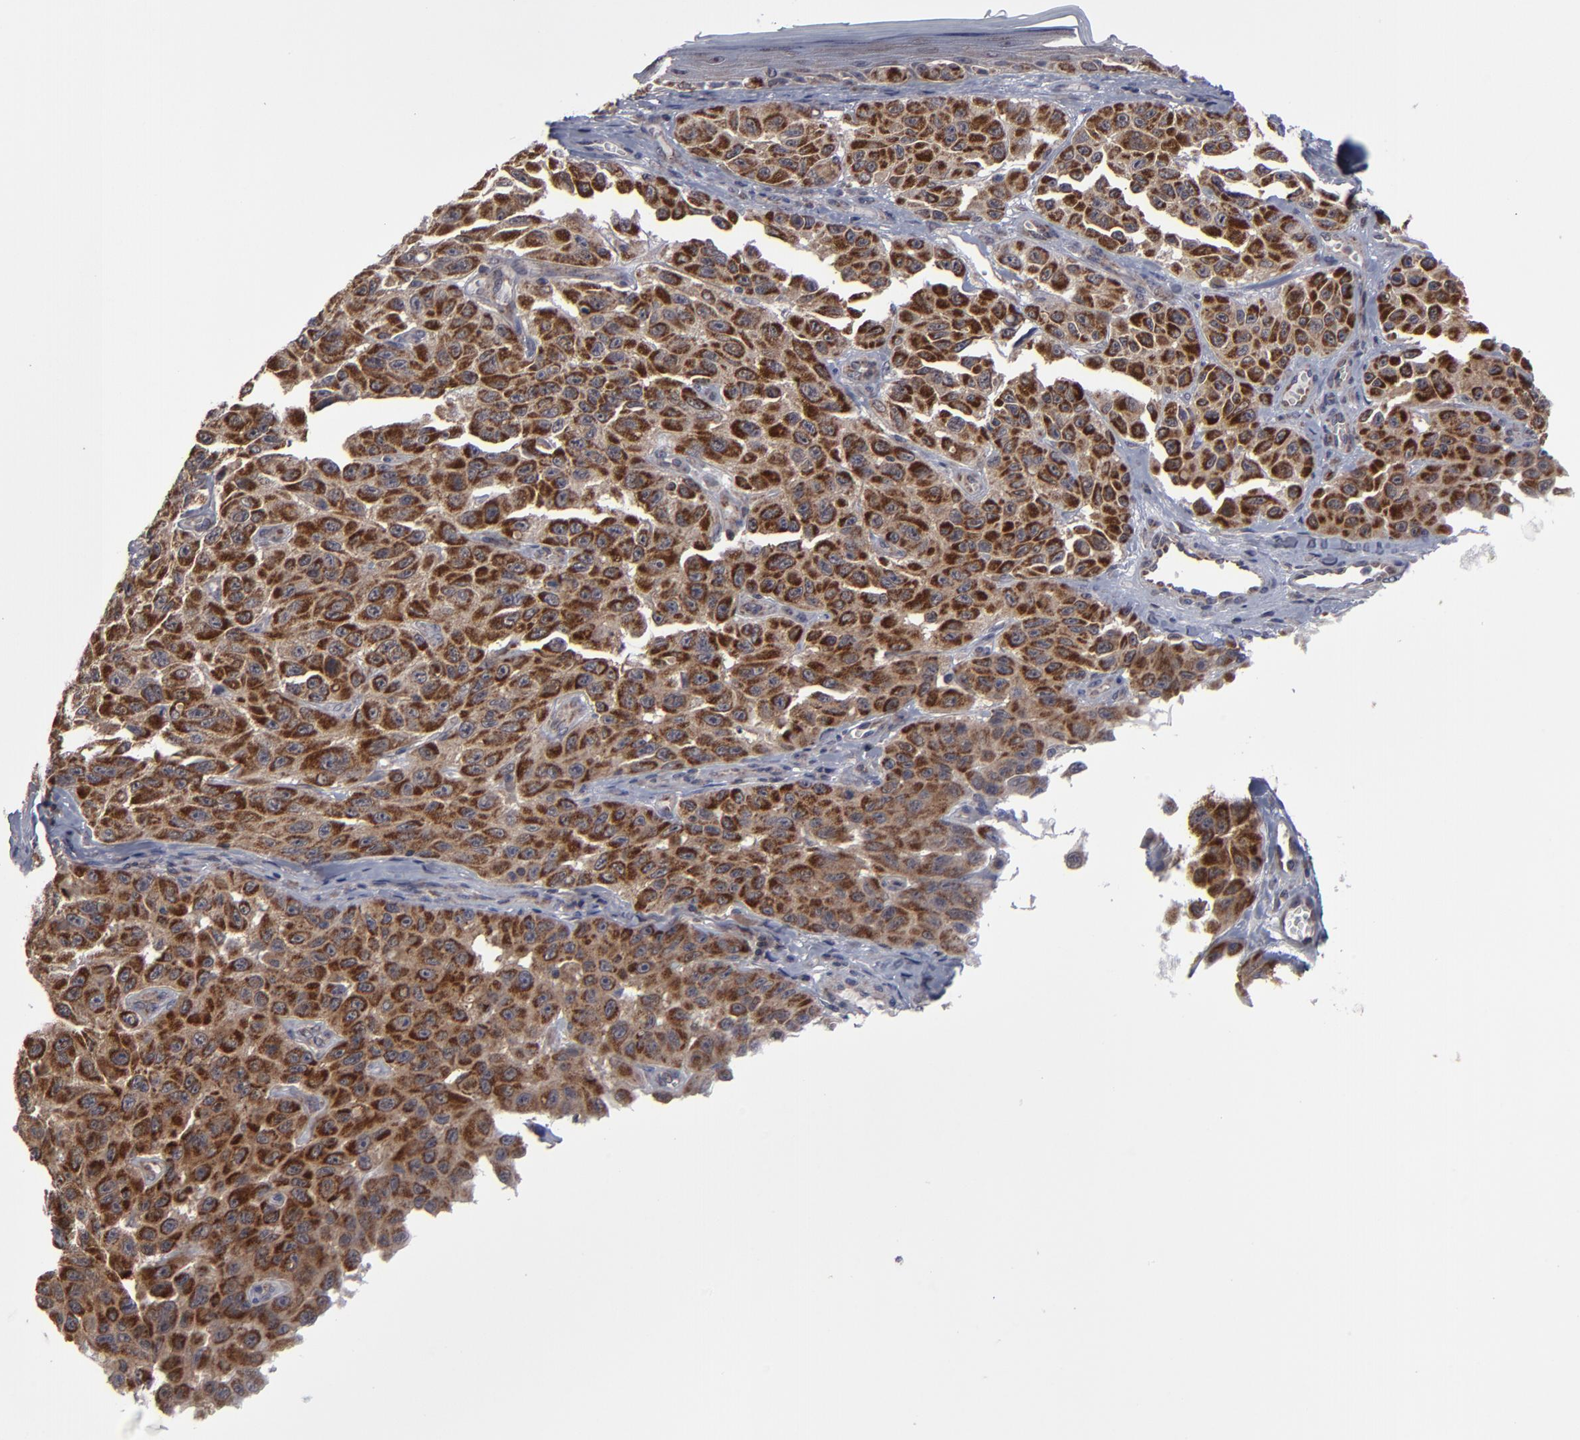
{"staining": {"intensity": "strong", "quantity": ">75%", "location": "cytoplasmic/membranous"}, "tissue": "melanoma", "cell_type": "Tumor cells", "image_type": "cancer", "snomed": [{"axis": "morphology", "description": "Malignant melanoma, NOS"}, {"axis": "topography", "description": "Skin"}], "caption": "Tumor cells display high levels of strong cytoplasmic/membranous expression in approximately >75% of cells in malignant melanoma.", "gene": "GLCCI1", "patient": {"sex": "male", "age": 30}}